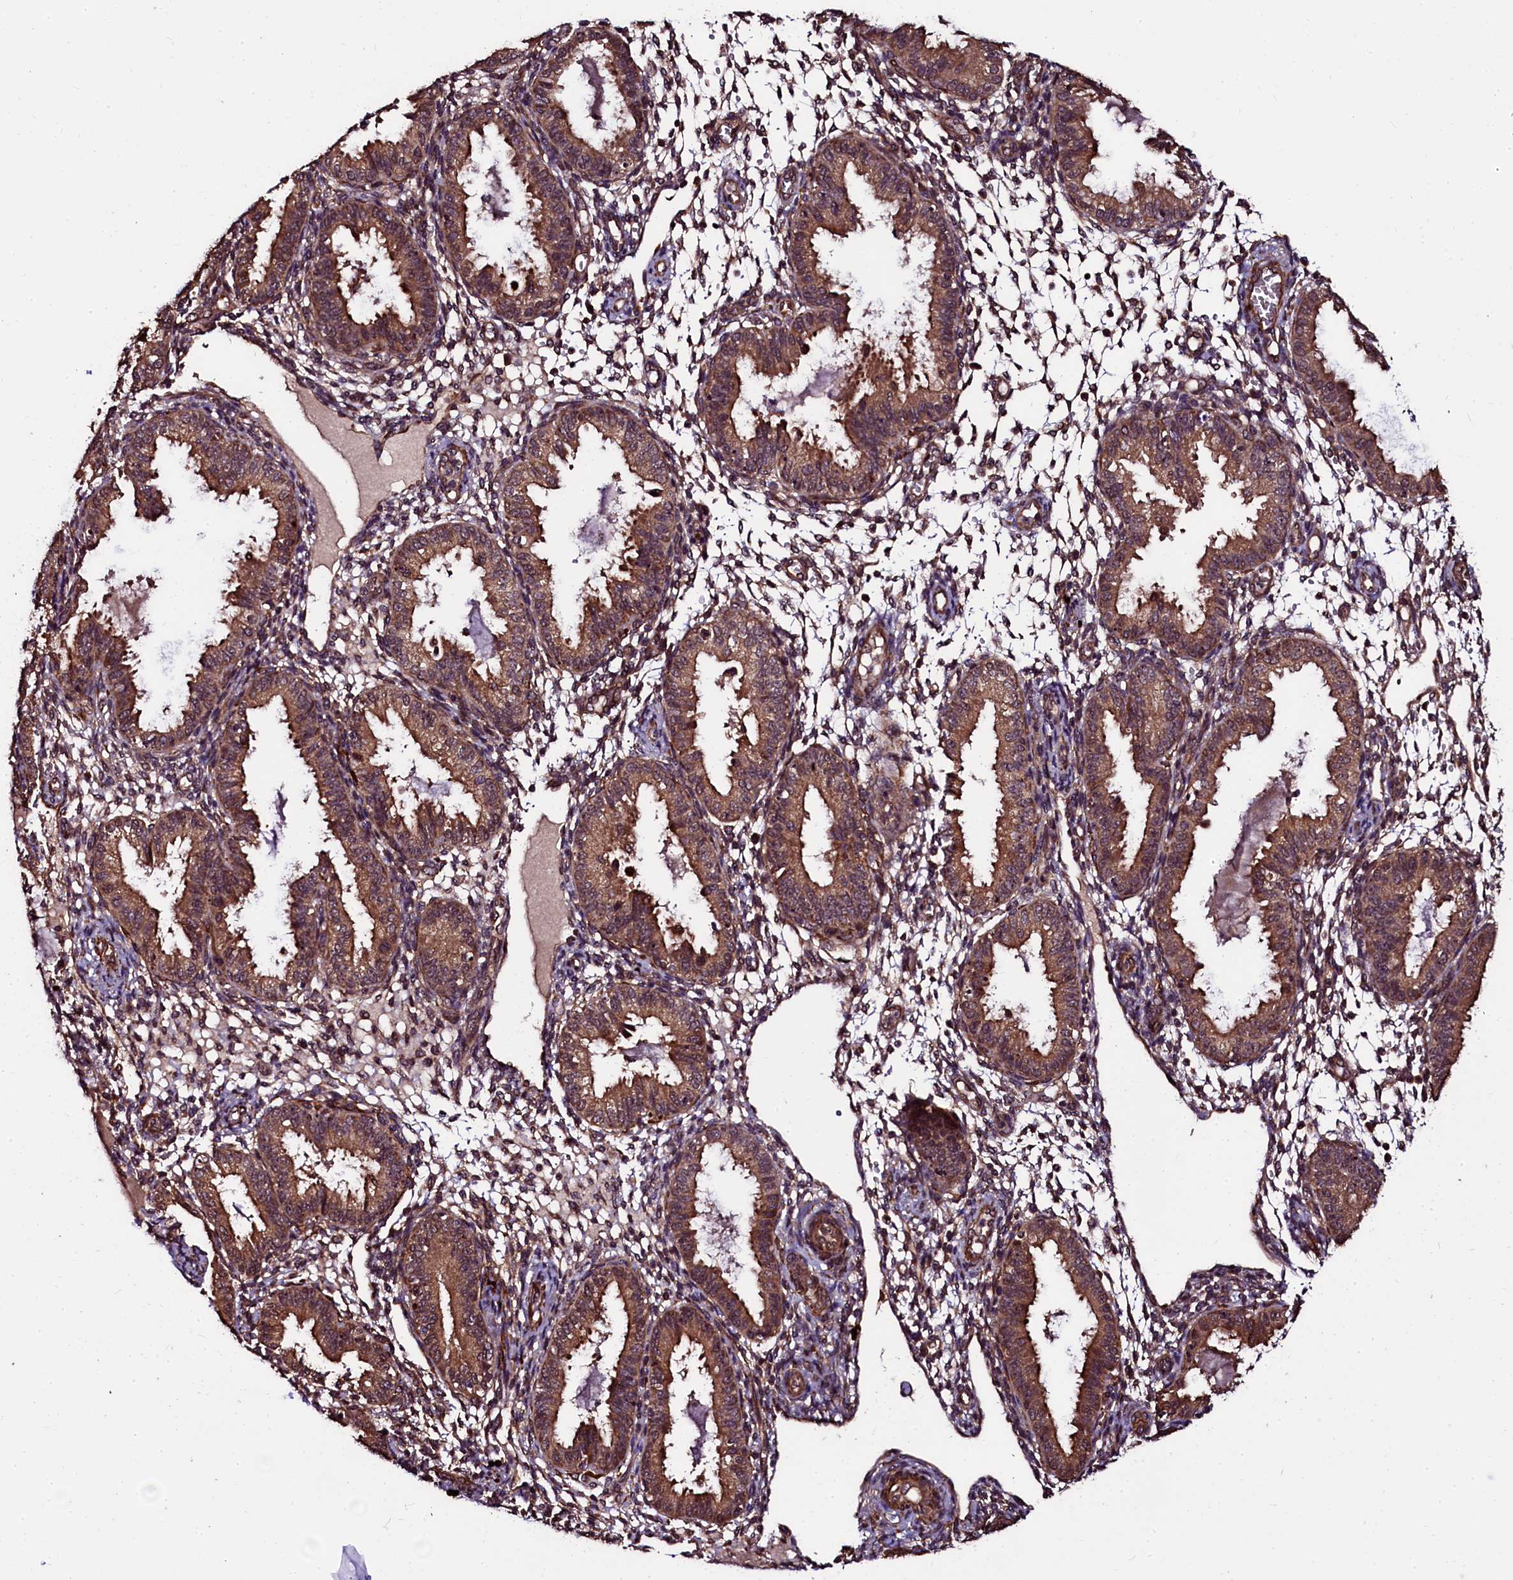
{"staining": {"intensity": "moderate", "quantity": ">75%", "location": "cytoplasmic/membranous"}, "tissue": "endometrium", "cell_type": "Cells in endometrial stroma", "image_type": "normal", "snomed": [{"axis": "morphology", "description": "Normal tissue, NOS"}, {"axis": "topography", "description": "Endometrium"}], "caption": "Immunohistochemical staining of benign endometrium shows medium levels of moderate cytoplasmic/membranous positivity in about >75% of cells in endometrial stroma.", "gene": "N4BP1", "patient": {"sex": "female", "age": 33}}